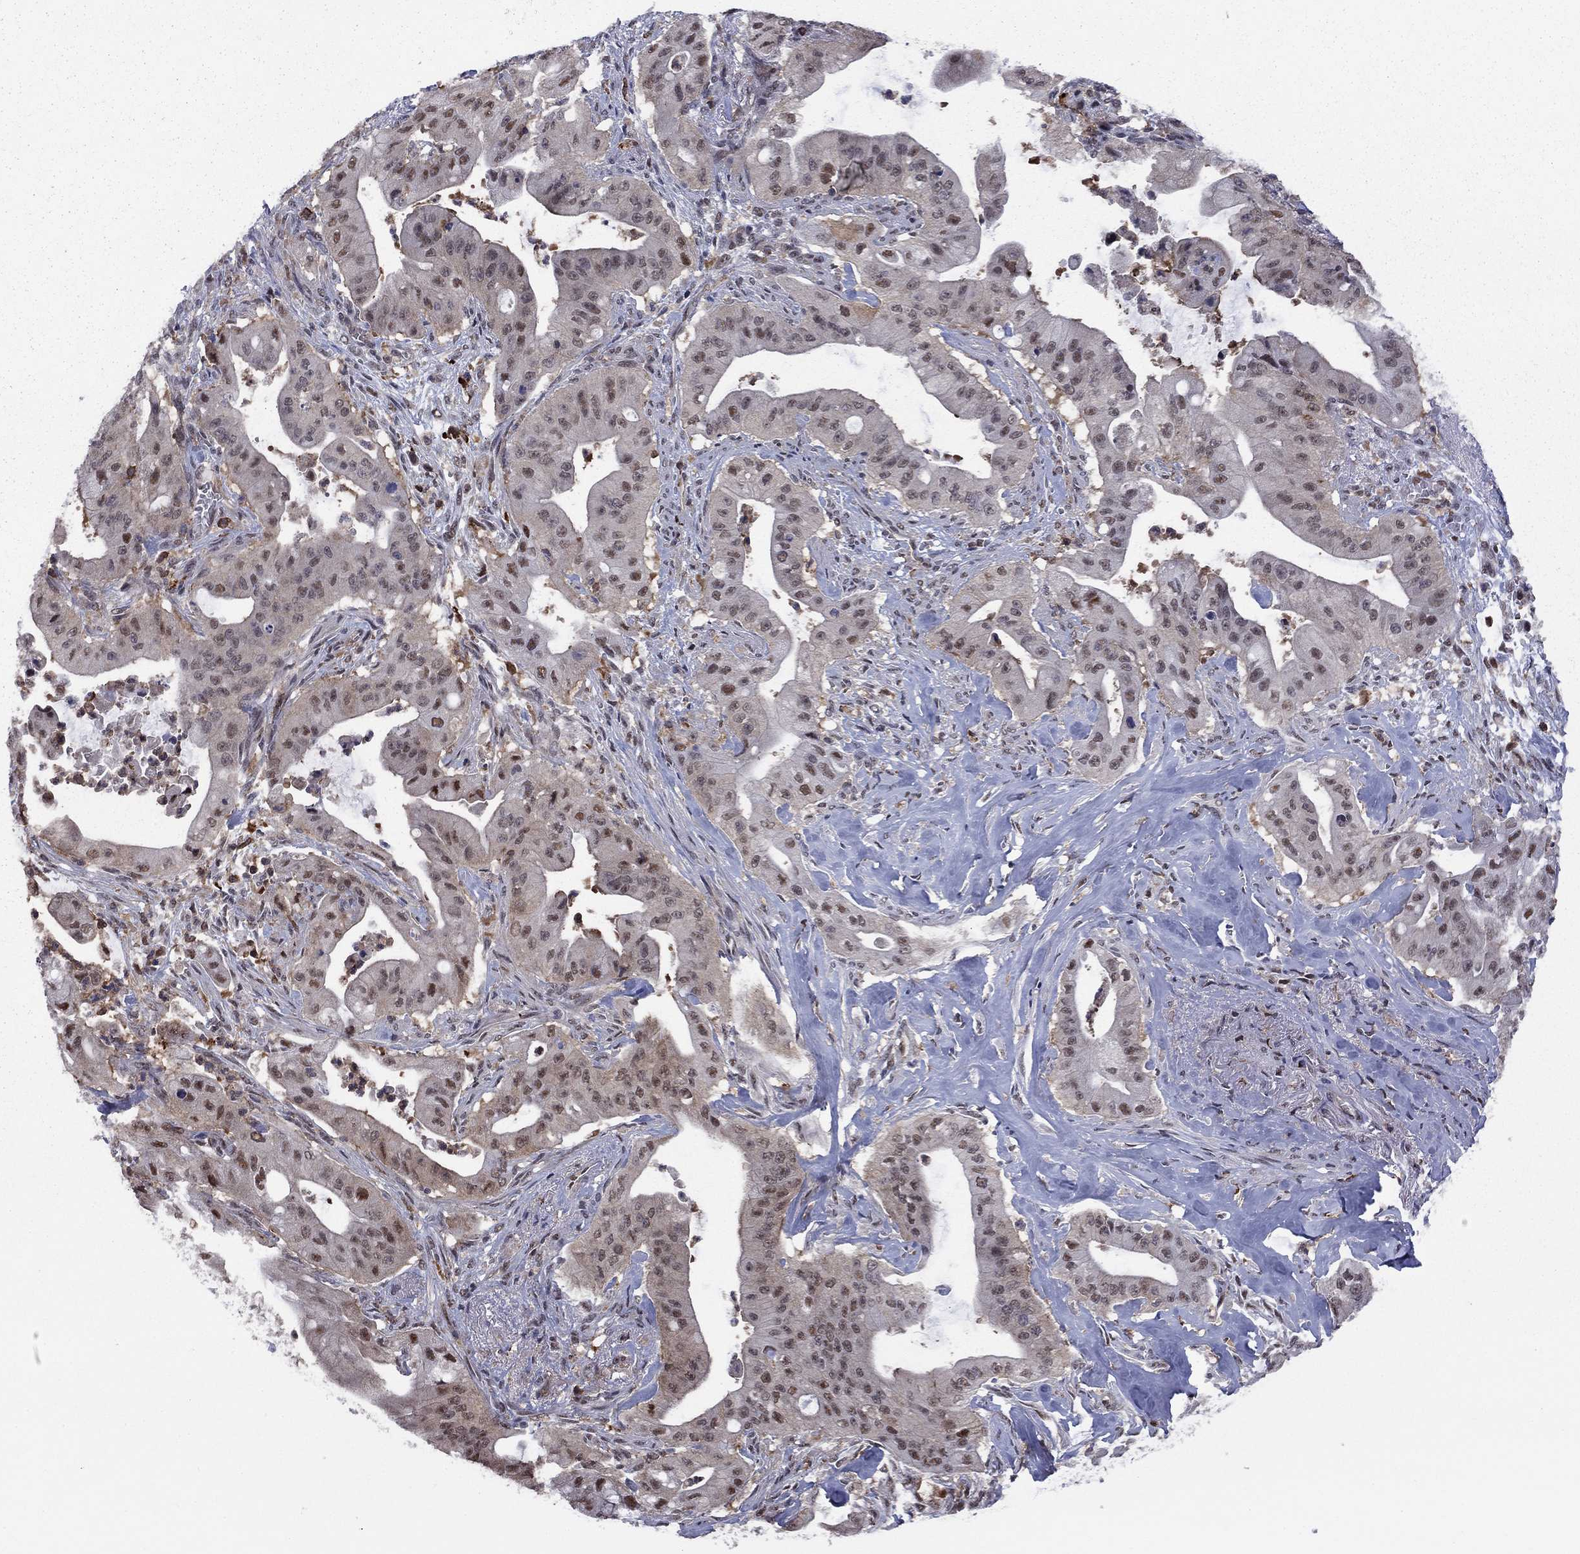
{"staining": {"intensity": "moderate", "quantity": "<25%", "location": "nuclear"}, "tissue": "pancreatic cancer", "cell_type": "Tumor cells", "image_type": "cancer", "snomed": [{"axis": "morphology", "description": "Normal tissue, NOS"}, {"axis": "morphology", "description": "Inflammation, NOS"}, {"axis": "morphology", "description": "Adenocarcinoma, NOS"}, {"axis": "topography", "description": "Pancreas"}], "caption": "There is low levels of moderate nuclear staining in tumor cells of pancreatic adenocarcinoma, as demonstrated by immunohistochemical staining (brown color).", "gene": "PSMD2", "patient": {"sex": "male", "age": 57}}